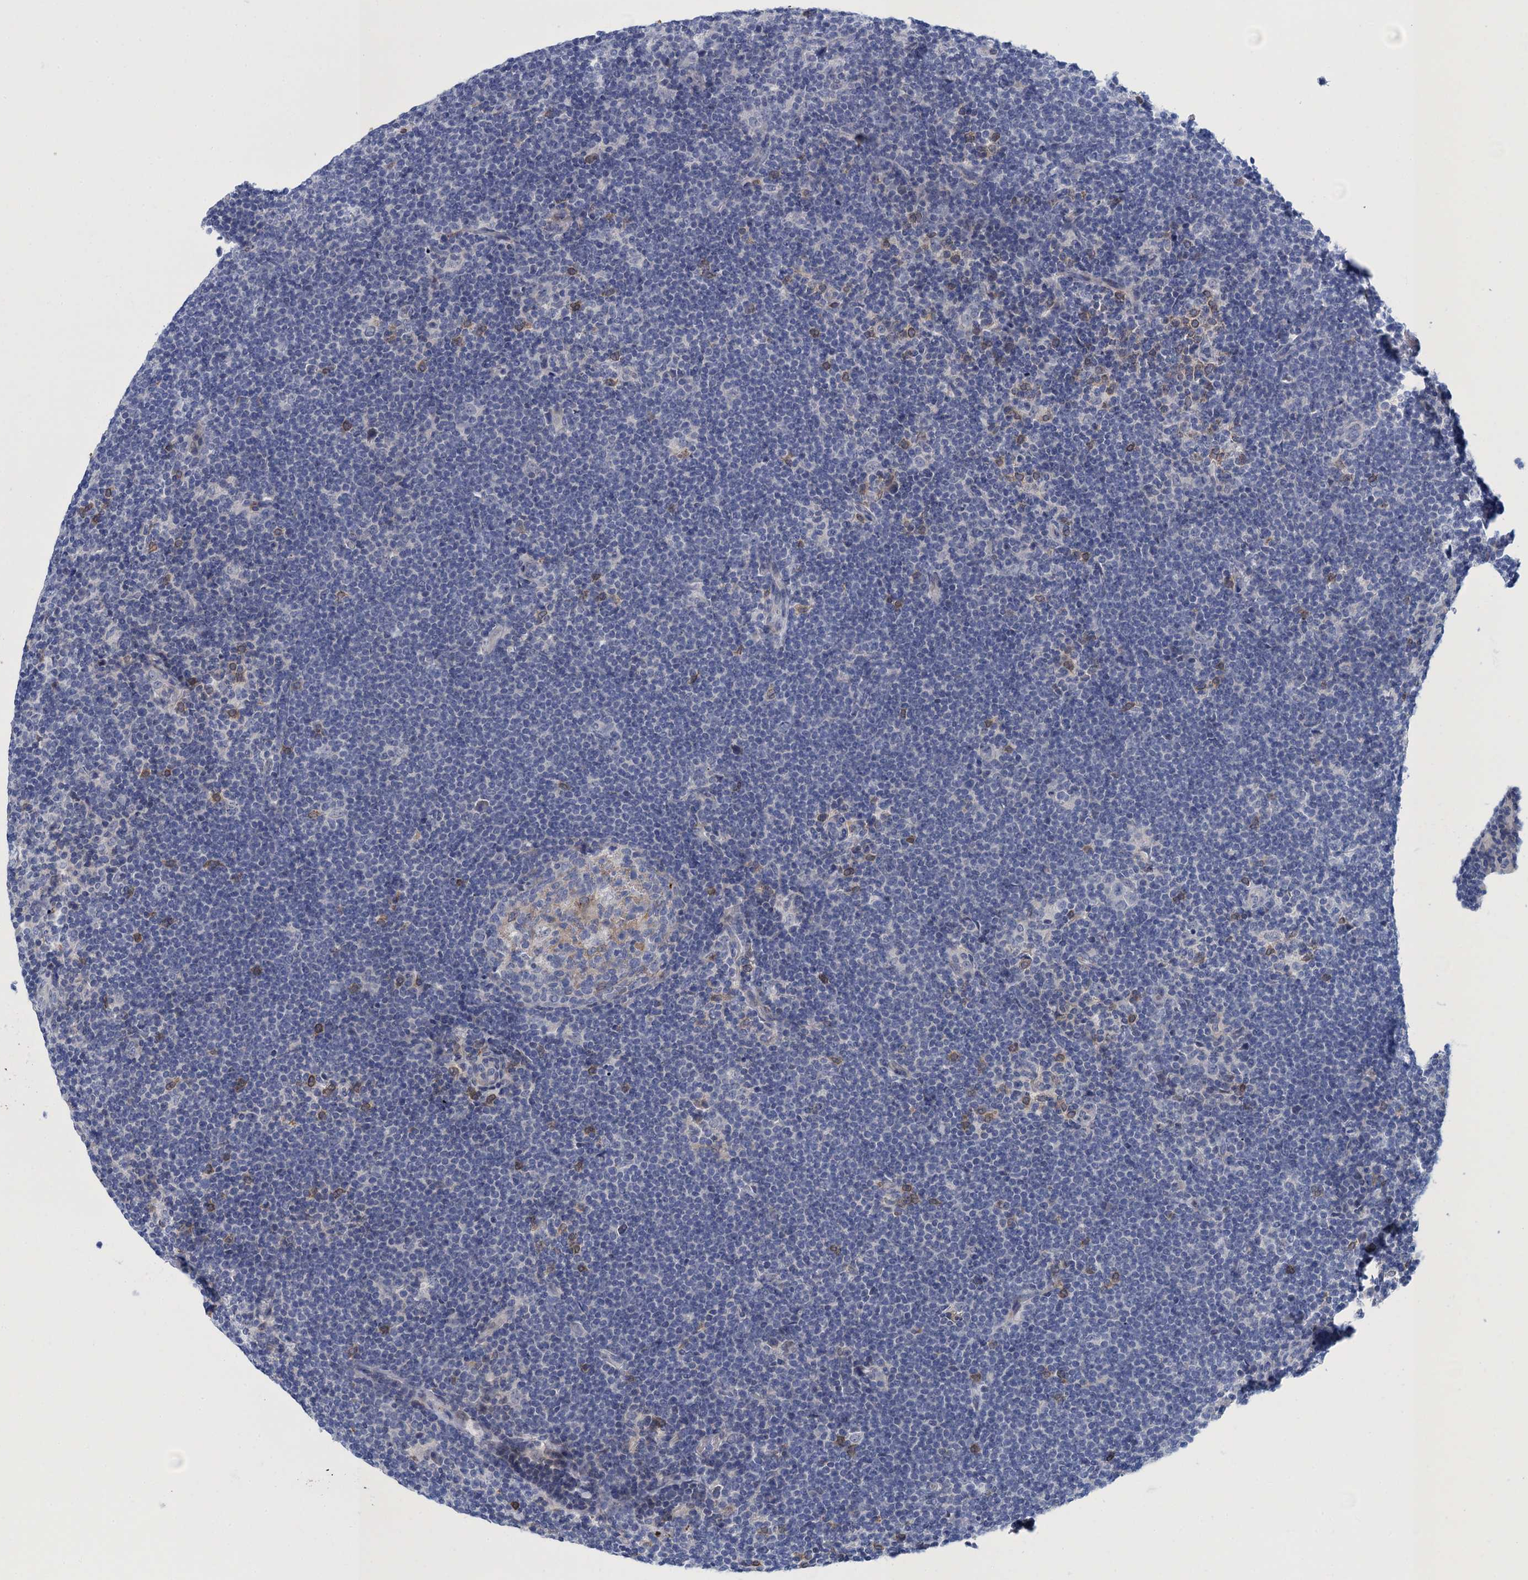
{"staining": {"intensity": "negative", "quantity": "none", "location": "none"}, "tissue": "lymphoma", "cell_type": "Tumor cells", "image_type": "cancer", "snomed": [{"axis": "morphology", "description": "Hodgkin's disease, NOS"}, {"axis": "topography", "description": "Lymph node"}], "caption": "Tumor cells are negative for protein expression in human lymphoma. (DAB immunohistochemistry with hematoxylin counter stain).", "gene": "SCEL", "patient": {"sex": "female", "age": 57}}